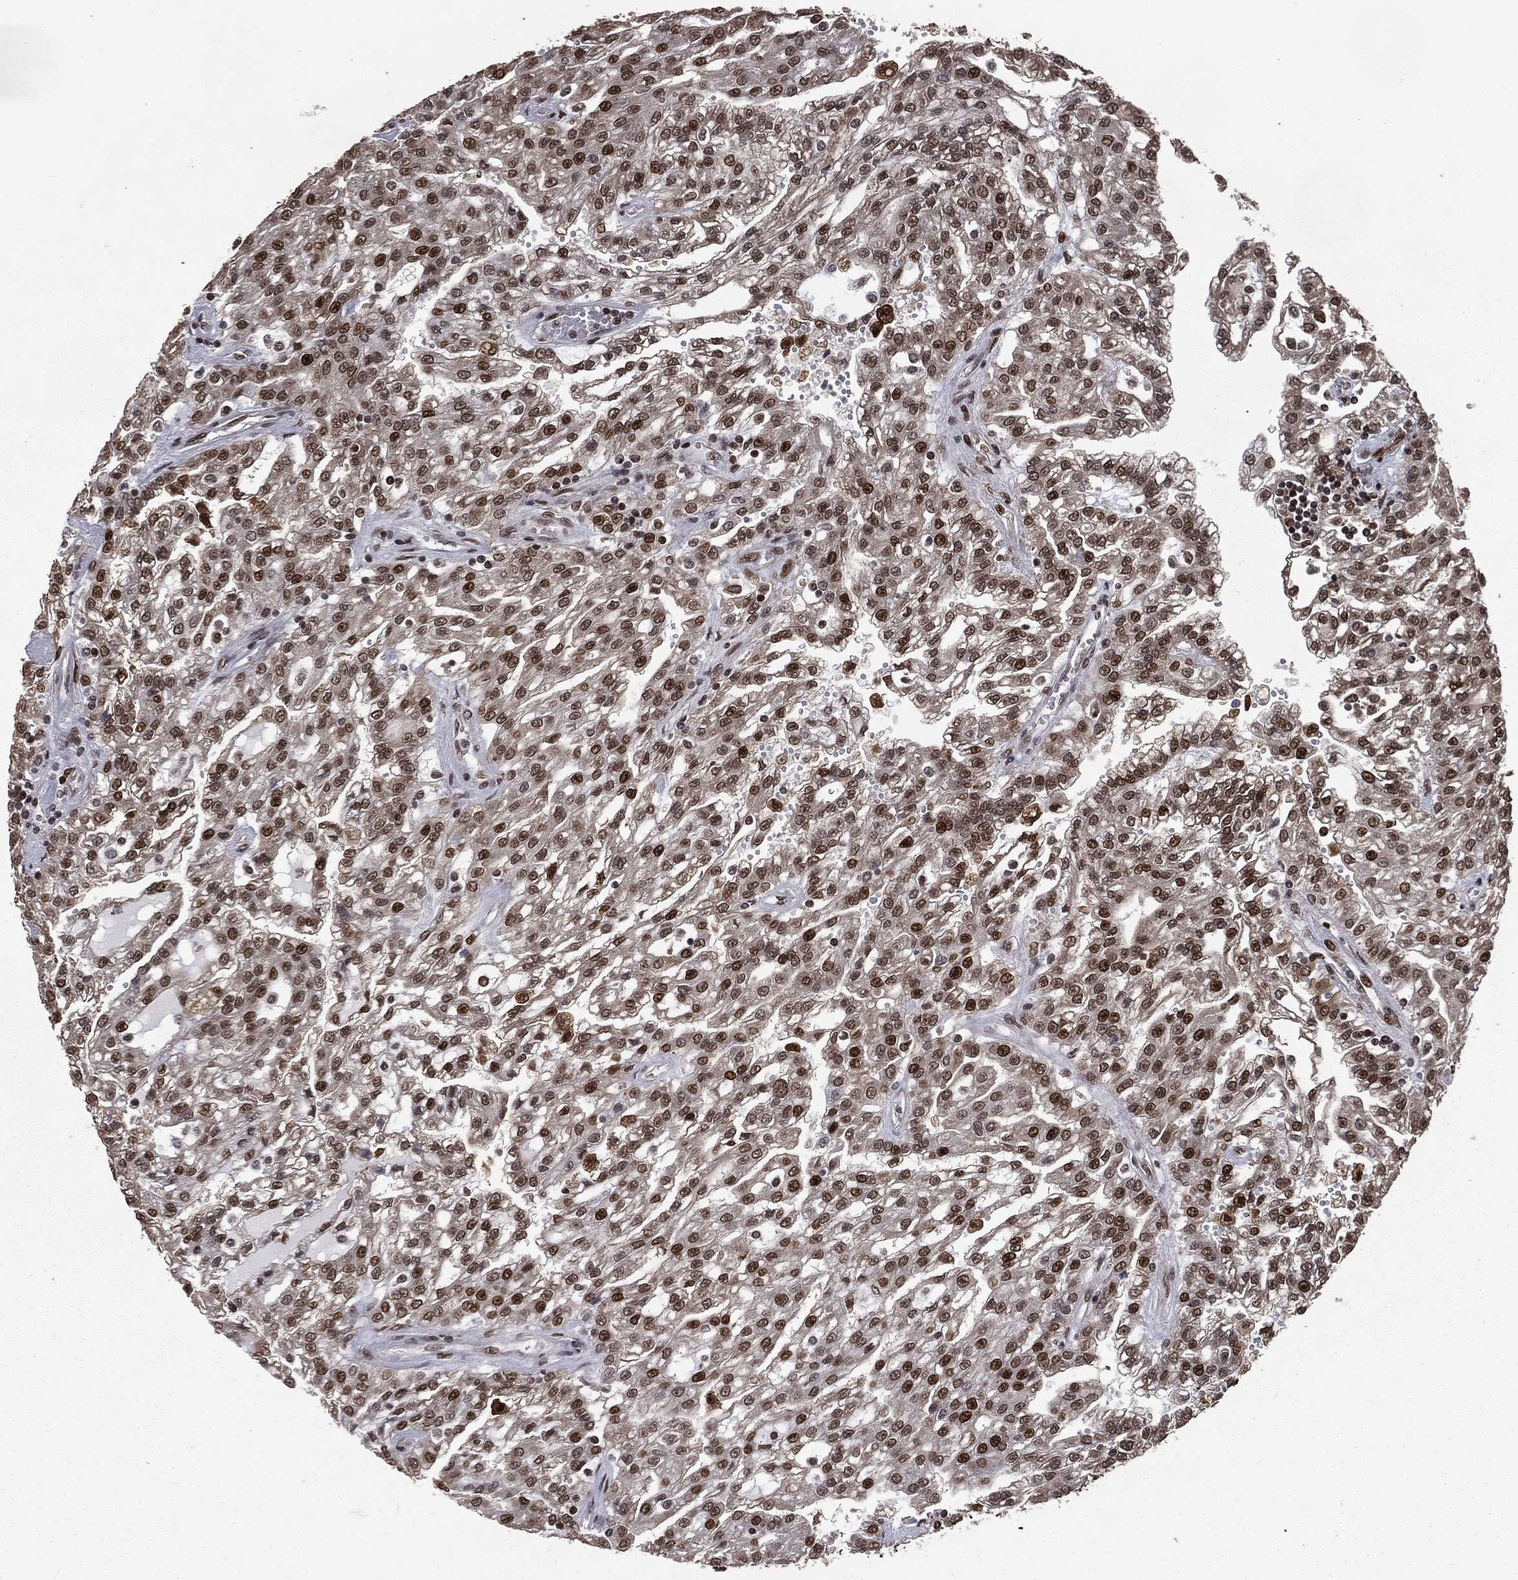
{"staining": {"intensity": "strong", "quantity": "25%-75%", "location": "nuclear"}, "tissue": "renal cancer", "cell_type": "Tumor cells", "image_type": "cancer", "snomed": [{"axis": "morphology", "description": "Adenocarcinoma, NOS"}, {"axis": "topography", "description": "Kidney"}], "caption": "Renal adenocarcinoma tissue shows strong nuclear expression in about 25%-75% of tumor cells", "gene": "DVL2", "patient": {"sex": "male", "age": 63}}